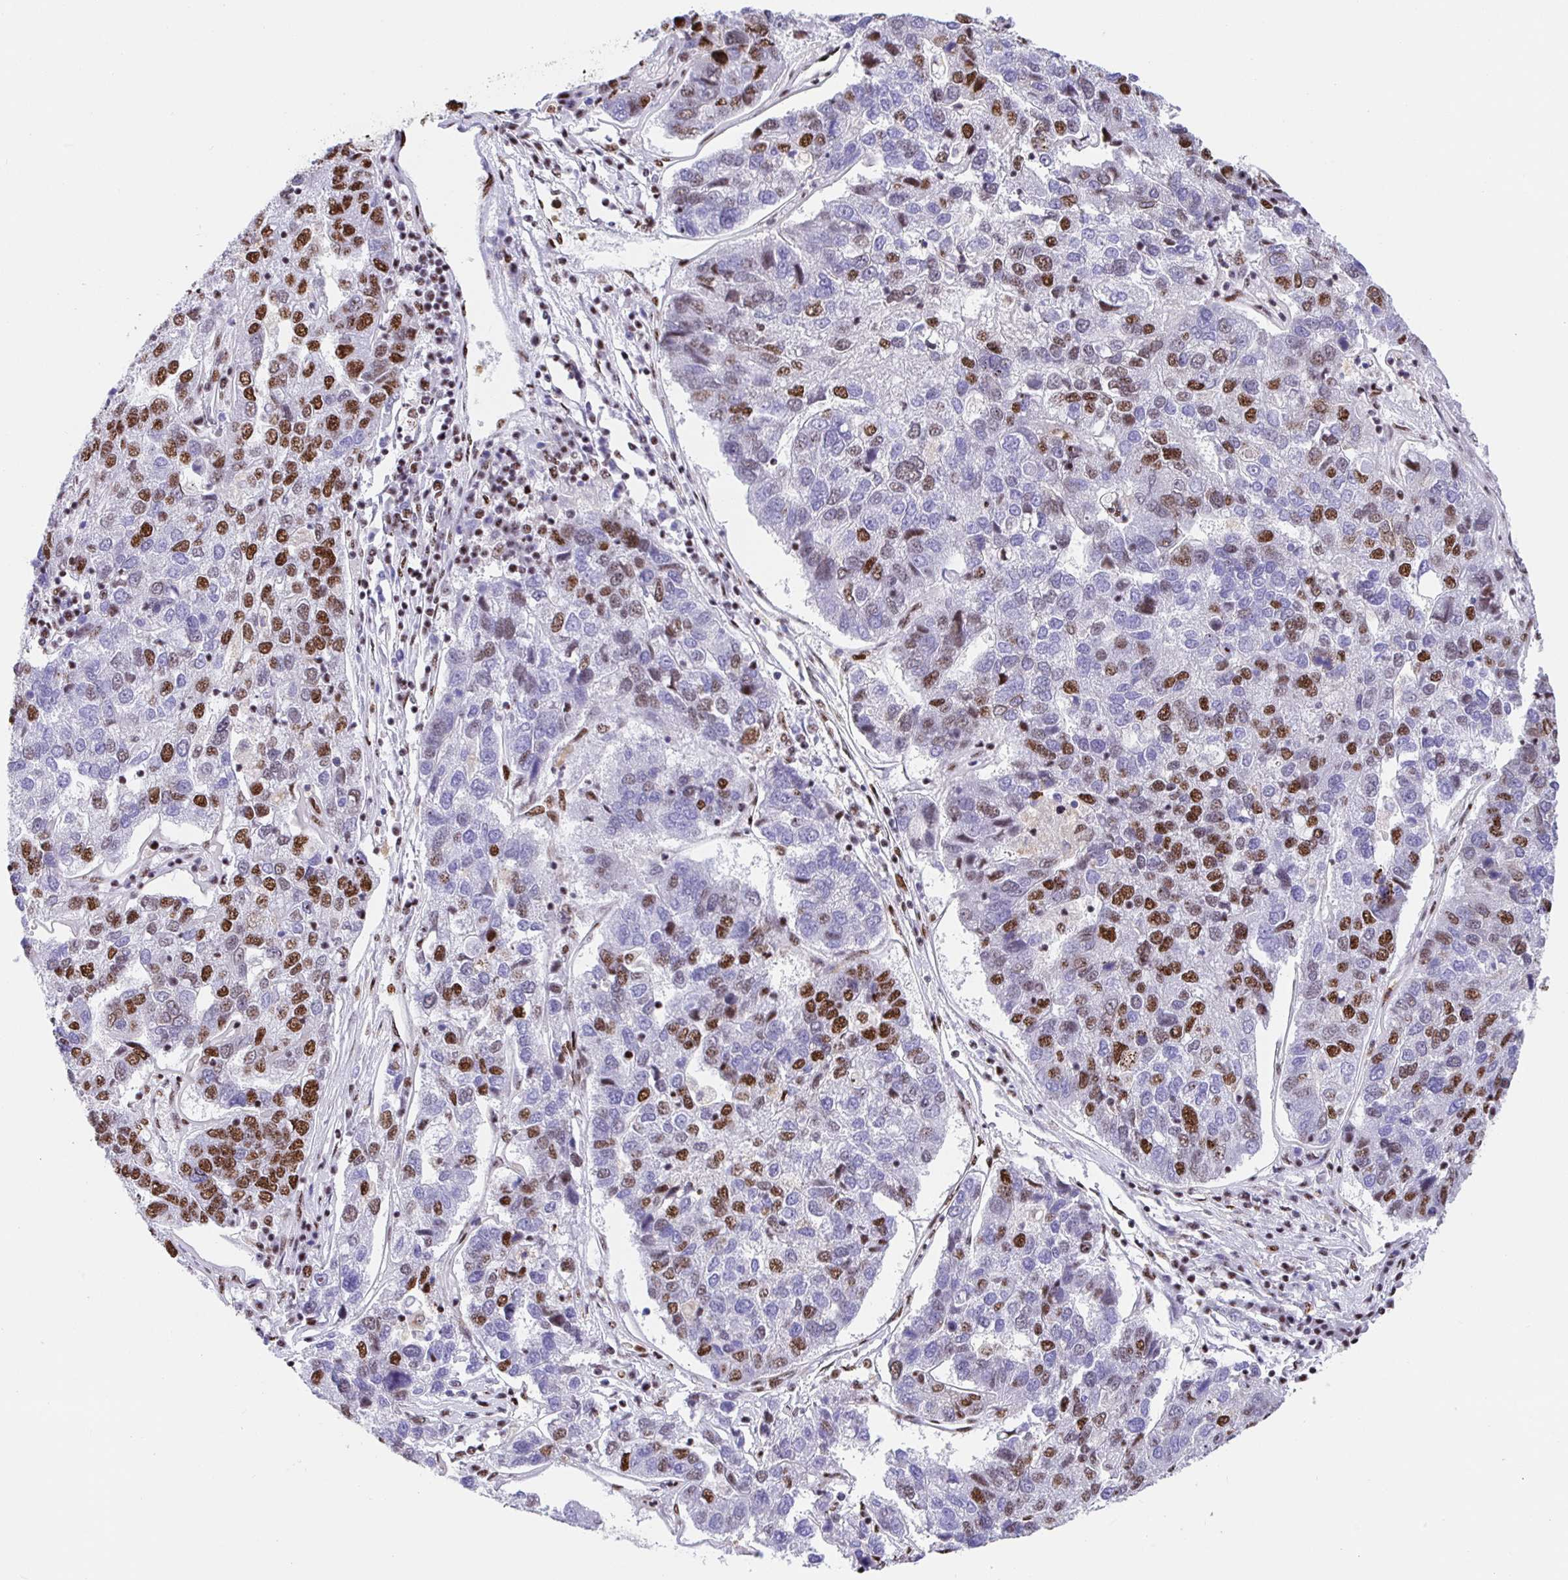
{"staining": {"intensity": "moderate", "quantity": "25%-75%", "location": "nuclear"}, "tissue": "pancreatic cancer", "cell_type": "Tumor cells", "image_type": "cancer", "snomed": [{"axis": "morphology", "description": "Adenocarcinoma, NOS"}, {"axis": "topography", "description": "Pancreas"}], "caption": "A high-resolution micrograph shows IHC staining of adenocarcinoma (pancreatic), which exhibits moderate nuclear staining in approximately 25%-75% of tumor cells. Immunohistochemistry (ihc) stains the protein in brown and the nuclei are stained blue.", "gene": "SETD5", "patient": {"sex": "female", "age": 61}}